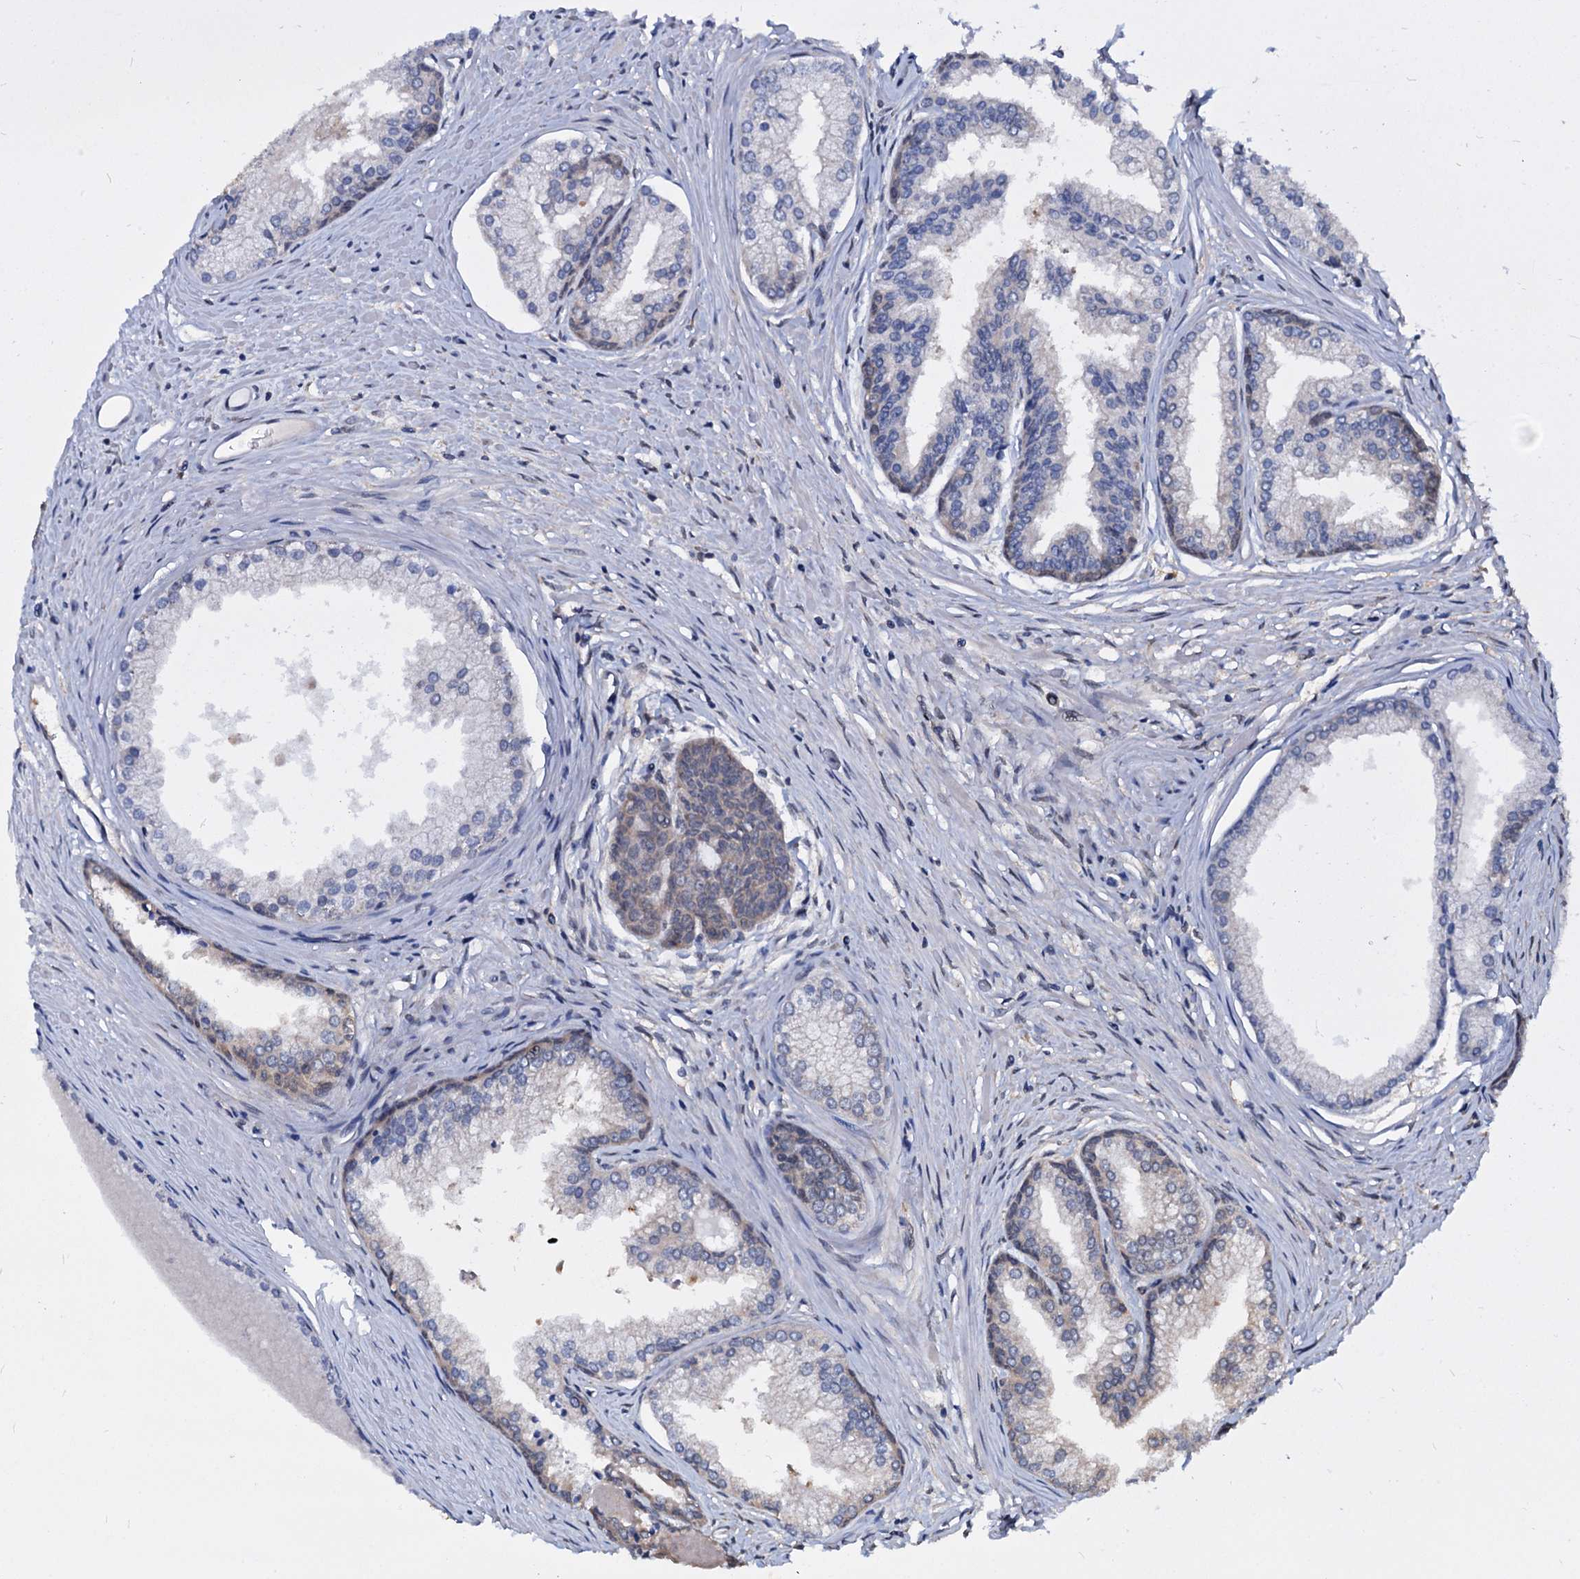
{"staining": {"intensity": "negative", "quantity": "none", "location": "none"}, "tissue": "prostate cancer", "cell_type": "Tumor cells", "image_type": "cancer", "snomed": [{"axis": "morphology", "description": "Adenocarcinoma, High grade"}, {"axis": "topography", "description": "Prostate"}], "caption": "This is a micrograph of IHC staining of prostate cancer, which shows no positivity in tumor cells.", "gene": "PTGES3", "patient": {"sex": "male", "age": 68}}